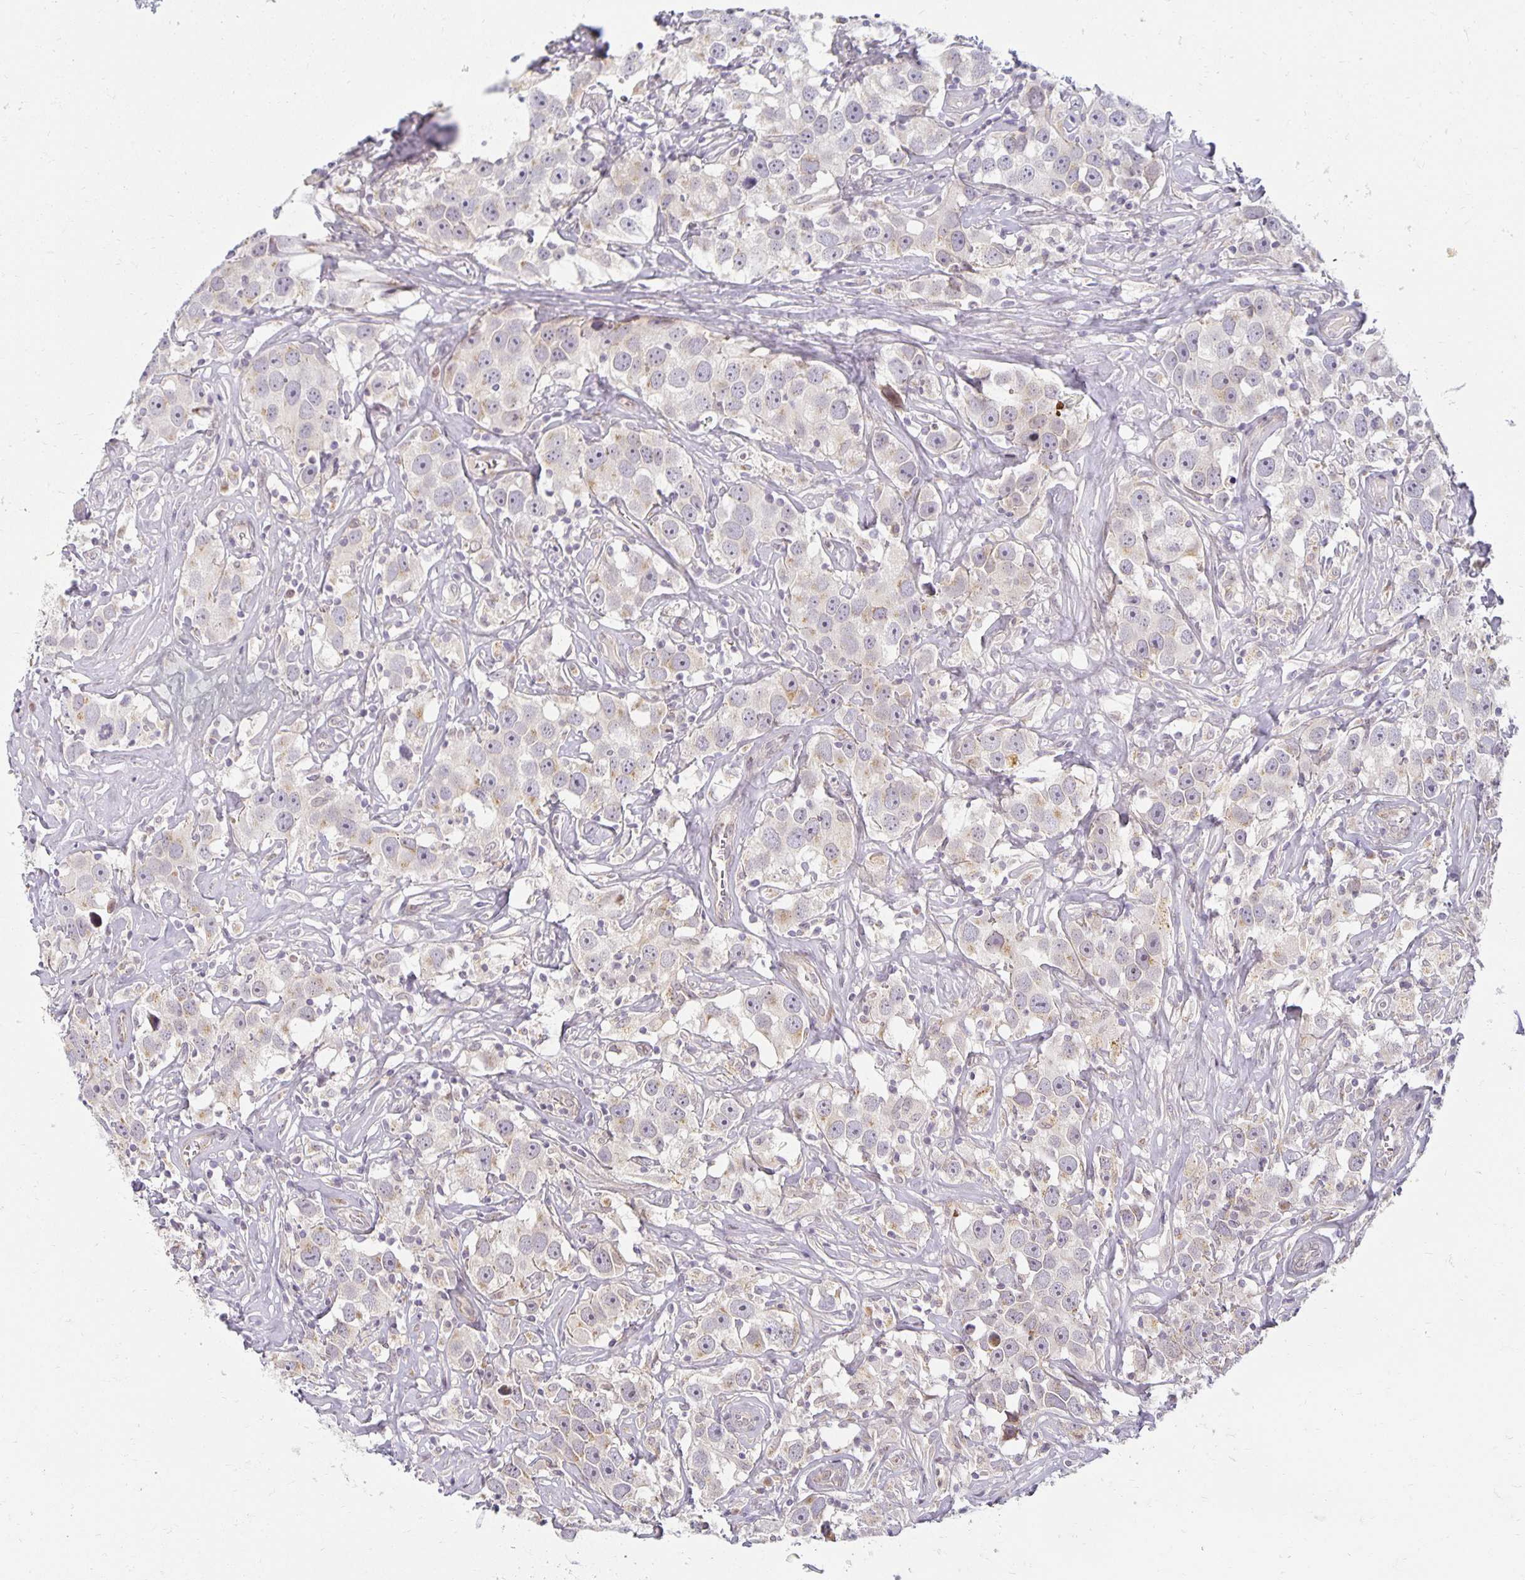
{"staining": {"intensity": "negative", "quantity": "none", "location": "none"}, "tissue": "testis cancer", "cell_type": "Tumor cells", "image_type": "cancer", "snomed": [{"axis": "morphology", "description": "Seminoma, NOS"}, {"axis": "topography", "description": "Testis"}], "caption": "This is an IHC photomicrograph of human testis cancer (seminoma). There is no staining in tumor cells.", "gene": "EHF", "patient": {"sex": "male", "age": 49}}